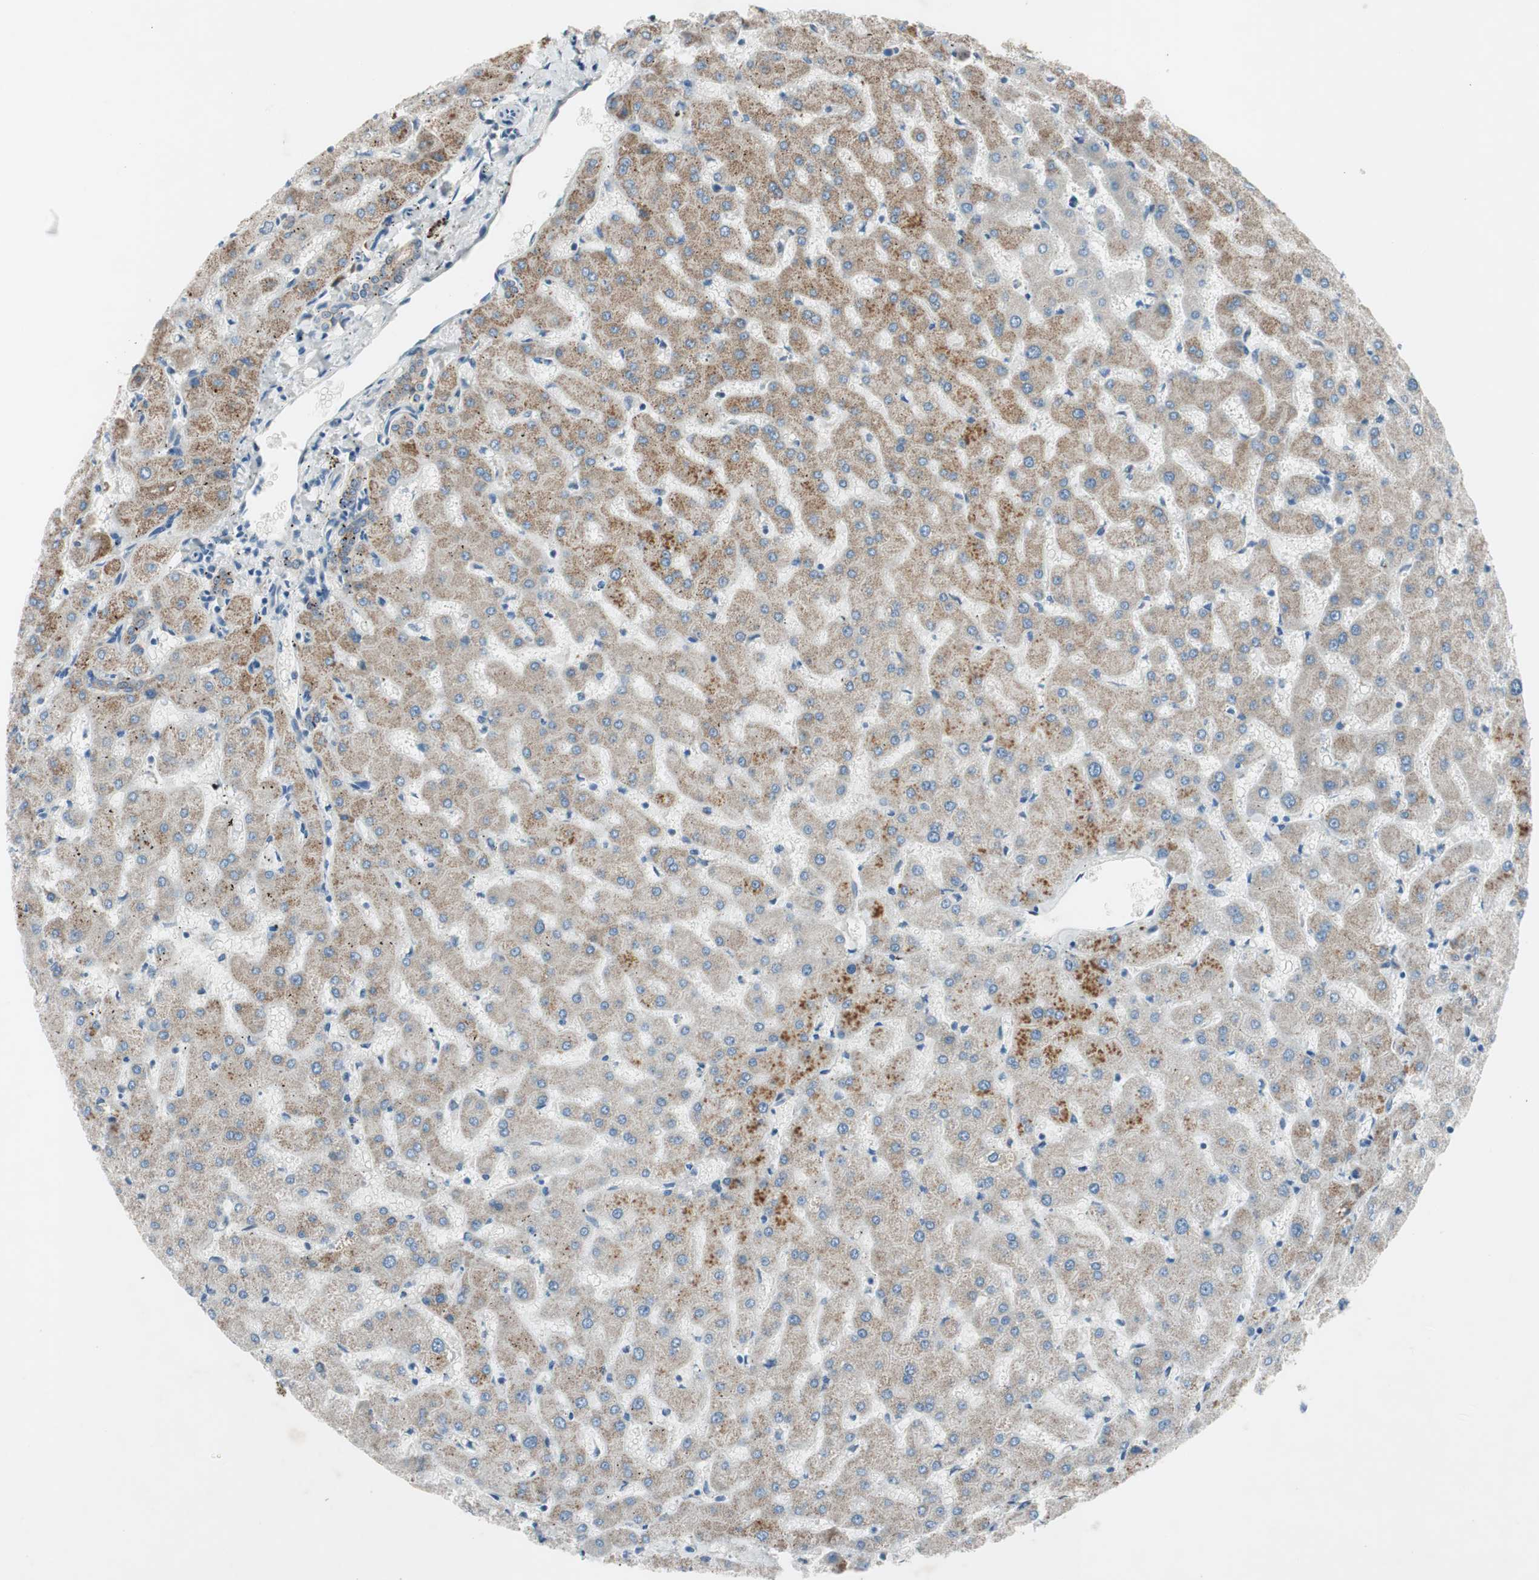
{"staining": {"intensity": "weak", "quantity": ">75%", "location": "cytoplasmic/membranous"}, "tissue": "liver", "cell_type": "Cholangiocytes", "image_type": "normal", "snomed": [{"axis": "morphology", "description": "Normal tissue, NOS"}, {"axis": "topography", "description": "Liver"}], "caption": "Brown immunohistochemical staining in unremarkable human liver displays weak cytoplasmic/membranous staining in about >75% of cholangiocytes.", "gene": "PRRG4", "patient": {"sex": "female", "age": 63}}